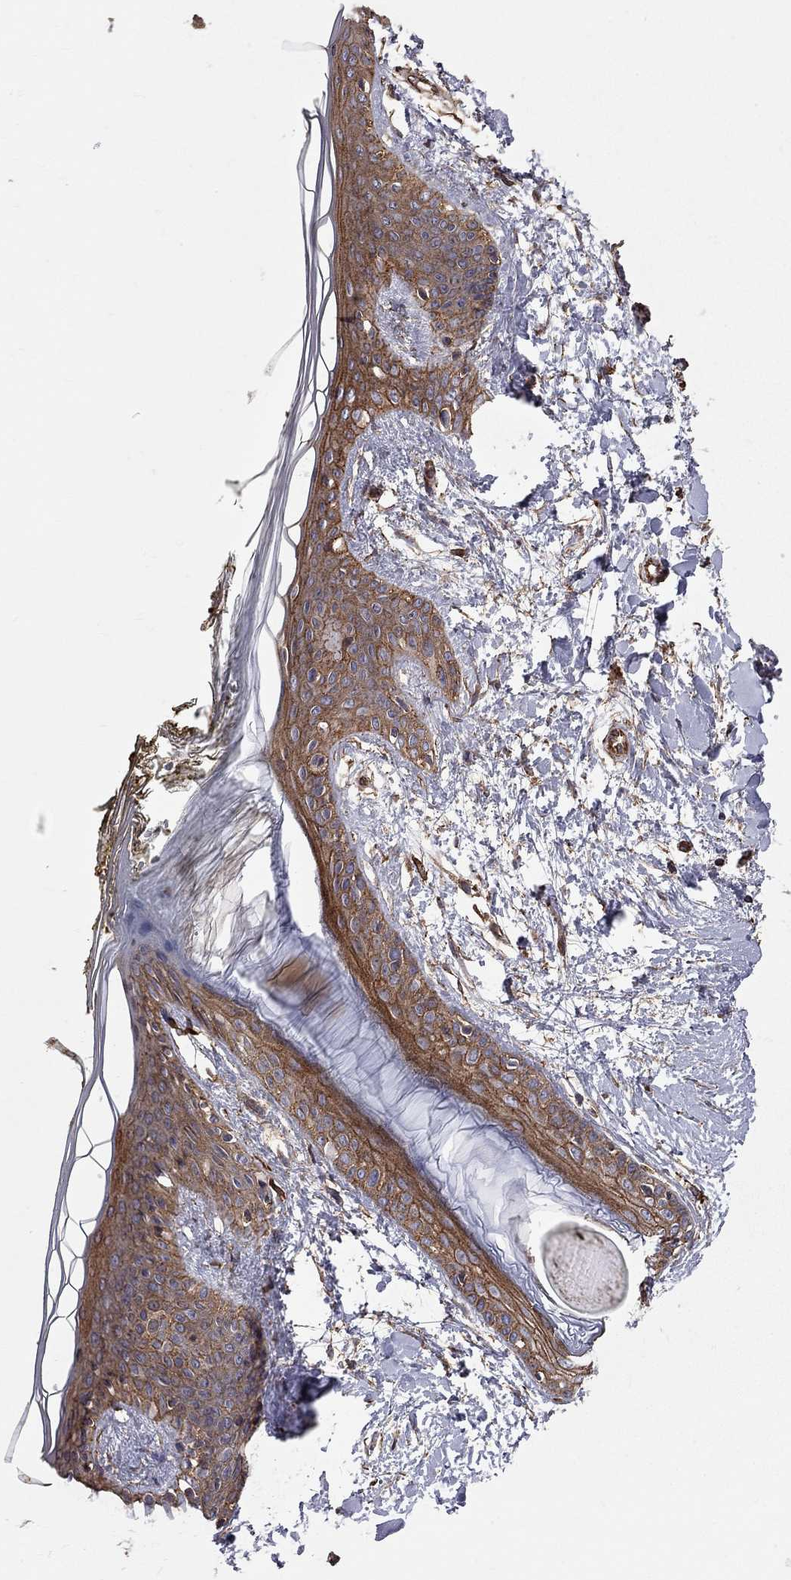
{"staining": {"intensity": "moderate", "quantity": "<25%", "location": "cytoplasmic/membranous"}, "tissue": "skin", "cell_type": "Fibroblasts", "image_type": "normal", "snomed": [{"axis": "morphology", "description": "Normal tissue, NOS"}, {"axis": "topography", "description": "Skin"}], "caption": "Fibroblasts reveal low levels of moderate cytoplasmic/membranous expression in approximately <25% of cells in normal human skin. The staining was performed using DAB (3,3'-diaminobenzidine), with brown indicating positive protein expression. Nuclei are stained blue with hematoxylin.", "gene": "RASEF", "patient": {"sex": "female", "age": 34}}